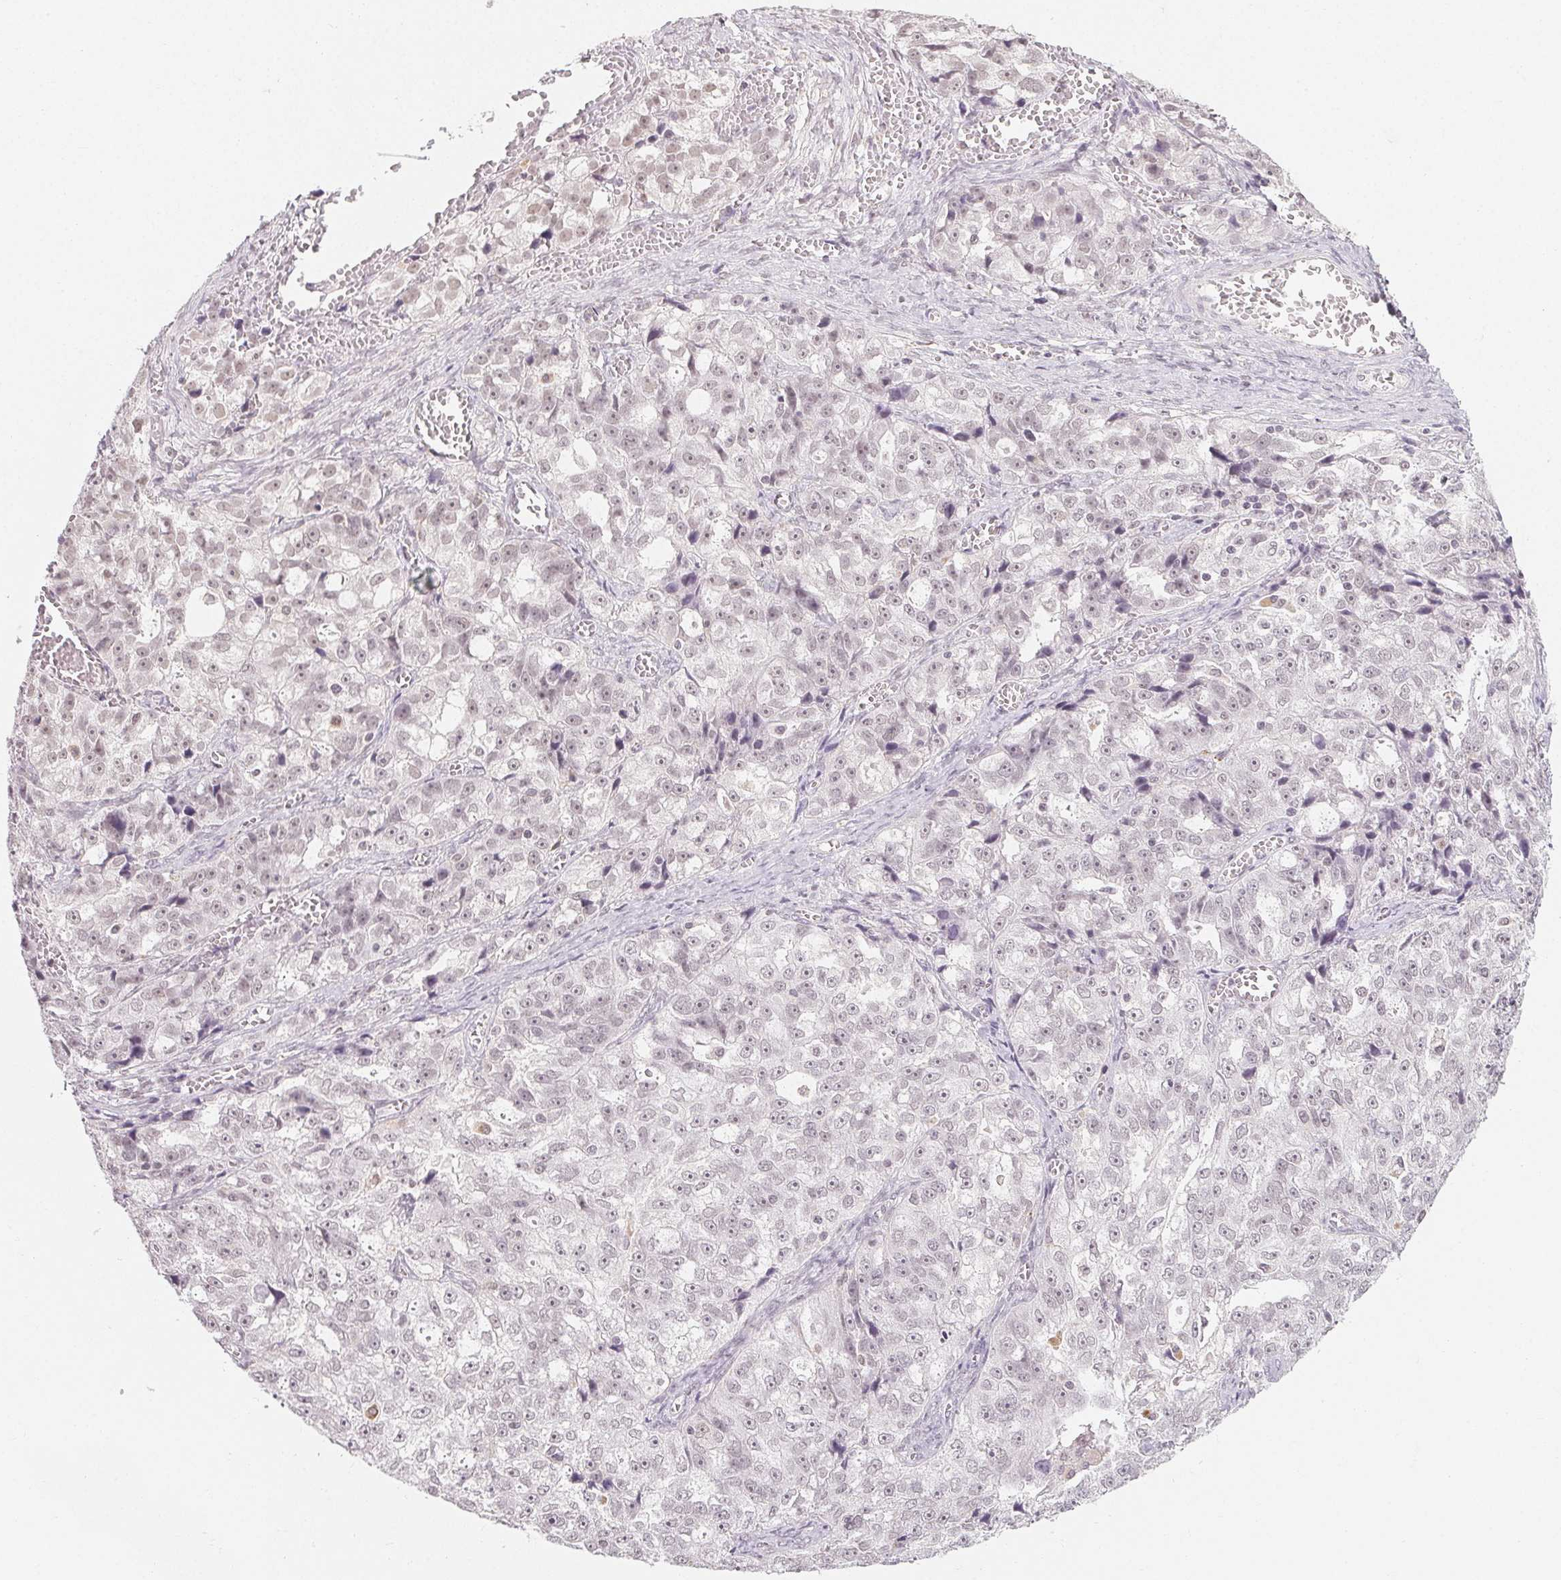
{"staining": {"intensity": "negative", "quantity": "none", "location": "none"}, "tissue": "ovarian cancer", "cell_type": "Tumor cells", "image_type": "cancer", "snomed": [{"axis": "morphology", "description": "Cystadenocarcinoma, serous, NOS"}, {"axis": "topography", "description": "Ovary"}], "caption": "Immunohistochemistry (IHC) photomicrograph of ovarian cancer stained for a protein (brown), which reveals no expression in tumor cells.", "gene": "NXF3", "patient": {"sex": "female", "age": 51}}